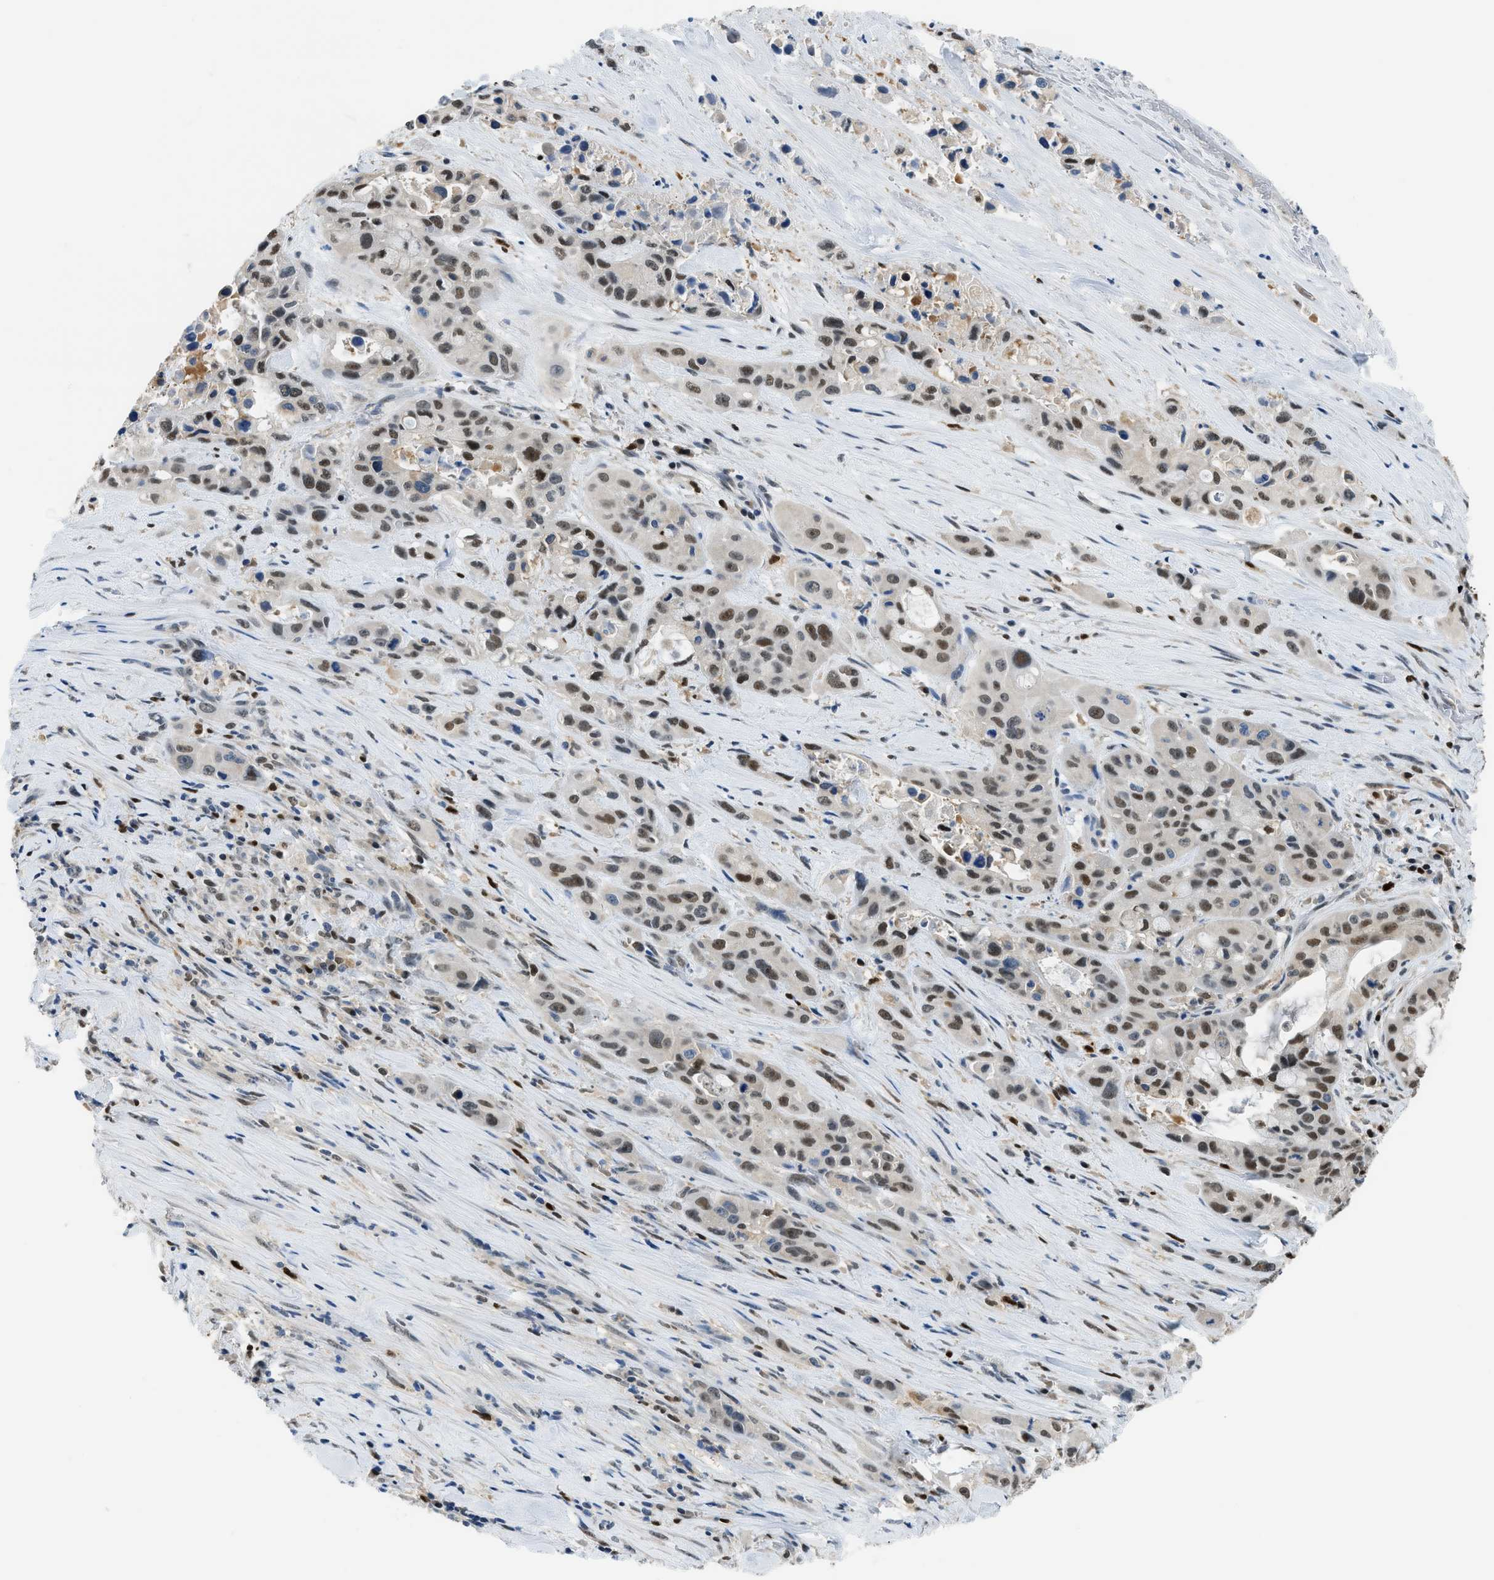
{"staining": {"intensity": "moderate", "quantity": "25%-75%", "location": "nuclear"}, "tissue": "pancreatic cancer", "cell_type": "Tumor cells", "image_type": "cancer", "snomed": [{"axis": "morphology", "description": "Adenocarcinoma, NOS"}, {"axis": "topography", "description": "Pancreas"}], "caption": "The histopathology image displays immunohistochemical staining of pancreatic adenocarcinoma. There is moderate nuclear staining is identified in approximately 25%-75% of tumor cells.", "gene": "ALX1", "patient": {"sex": "male", "age": 55}}